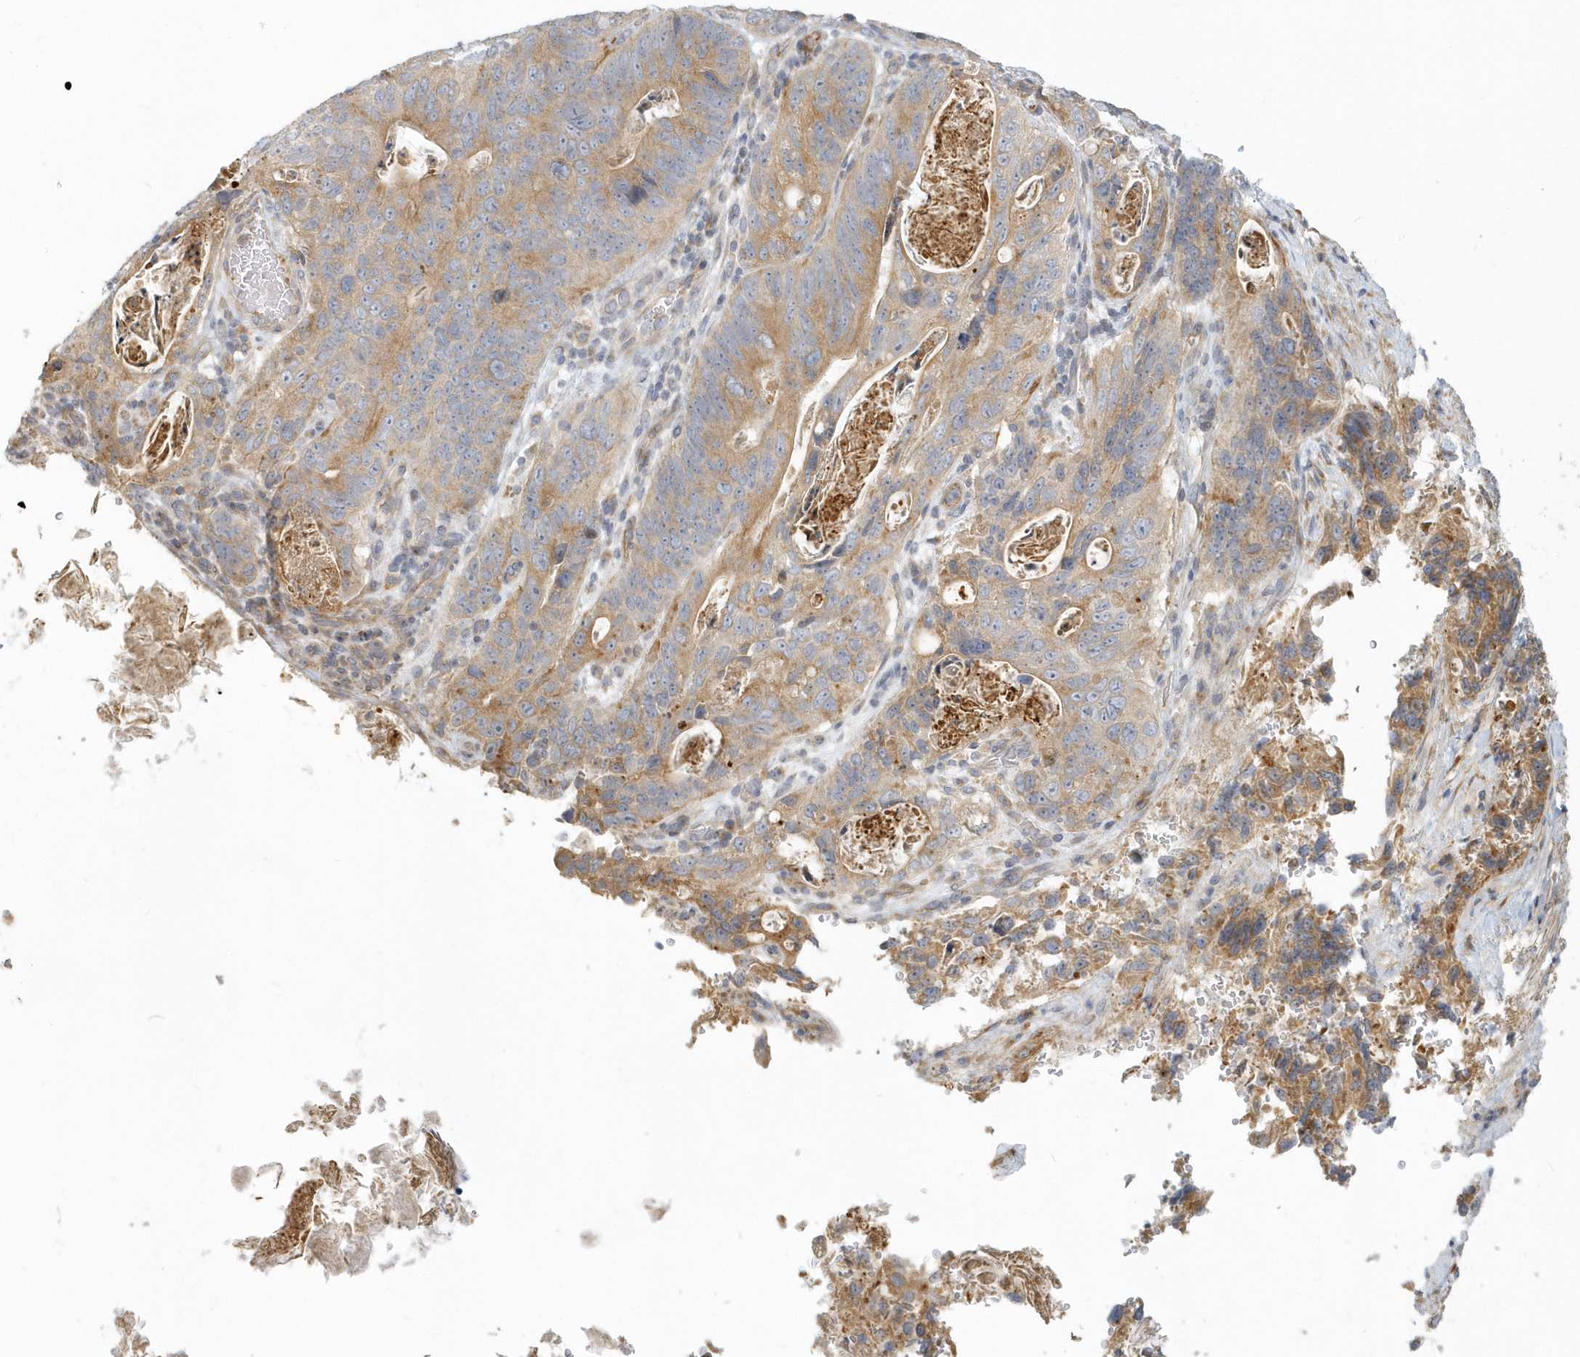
{"staining": {"intensity": "moderate", "quantity": "25%-75%", "location": "cytoplasmic/membranous"}, "tissue": "stomach cancer", "cell_type": "Tumor cells", "image_type": "cancer", "snomed": [{"axis": "morphology", "description": "Normal tissue, NOS"}, {"axis": "morphology", "description": "Adenocarcinoma, NOS"}, {"axis": "topography", "description": "Stomach"}], "caption": "The immunohistochemical stain shows moderate cytoplasmic/membranous staining in tumor cells of adenocarcinoma (stomach) tissue.", "gene": "NAPB", "patient": {"sex": "female", "age": 89}}